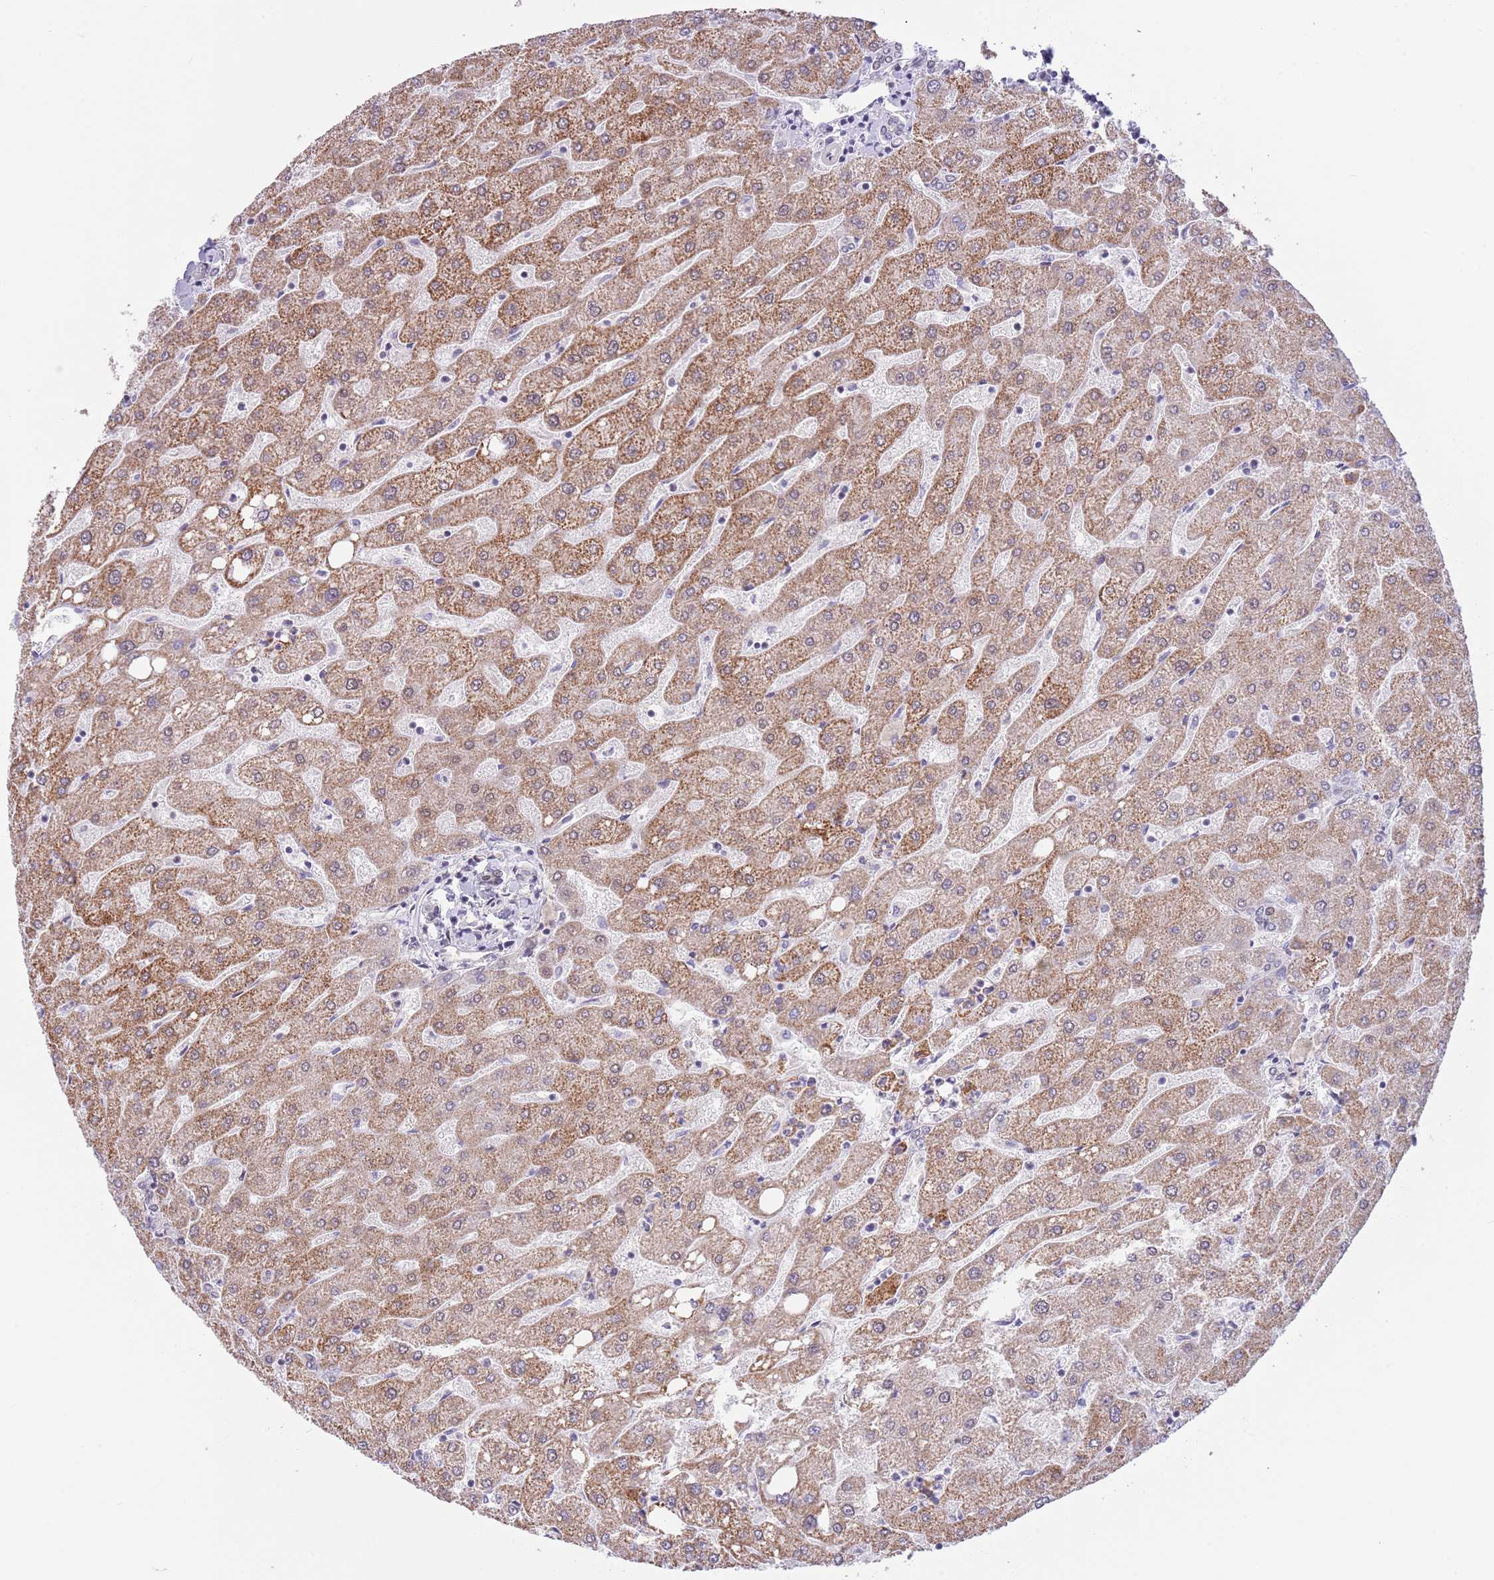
{"staining": {"intensity": "negative", "quantity": "none", "location": "none"}, "tissue": "liver", "cell_type": "Cholangiocytes", "image_type": "normal", "snomed": [{"axis": "morphology", "description": "Normal tissue, NOS"}, {"axis": "topography", "description": "Liver"}], "caption": "This is an immunohistochemistry photomicrograph of normal liver. There is no expression in cholangiocytes.", "gene": "RFX1", "patient": {"sex": "male", "age": 67}}